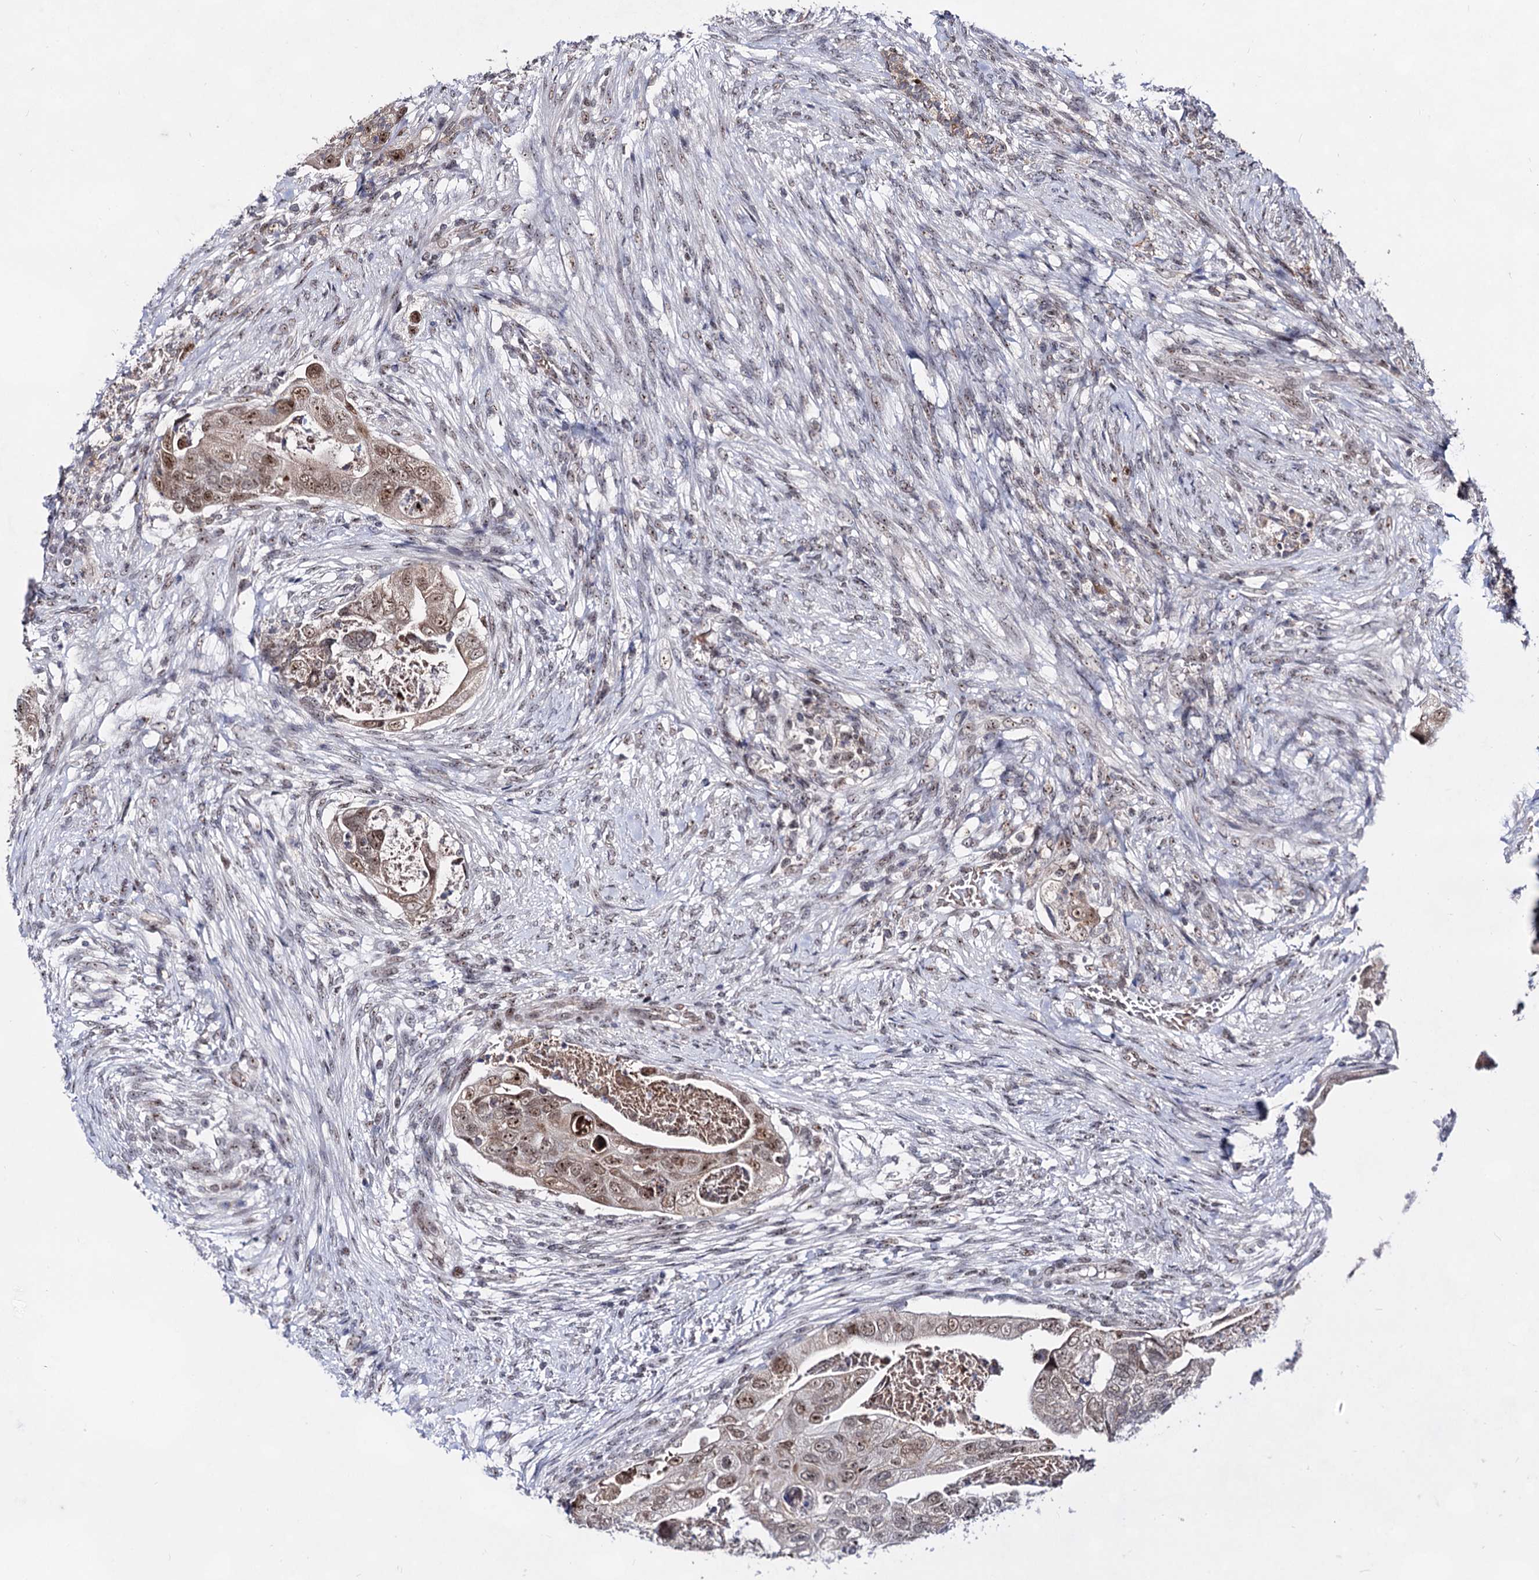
{"staining": {"intensity": "moderate", "quantity": ">75%", "location": "cytoplasmic/membranous,nuclear"}, "tissue": "colorectal cancer", "cell_type": "Tumor cells", "image_type": "cancer", "snomed": [{"axis": "morphology", "description": "Adenocarcinoma, NOS"}, {"axis": "topography", "description": "Rectum"}], "caption": "Tumor cells display medium levels of moderate cytoplasmic/membranous and nuclear expression in about >75% of cells in colorectal cancer.", "gene": "EXOSC10", "patient": {"sex": "male", "age": 63}}